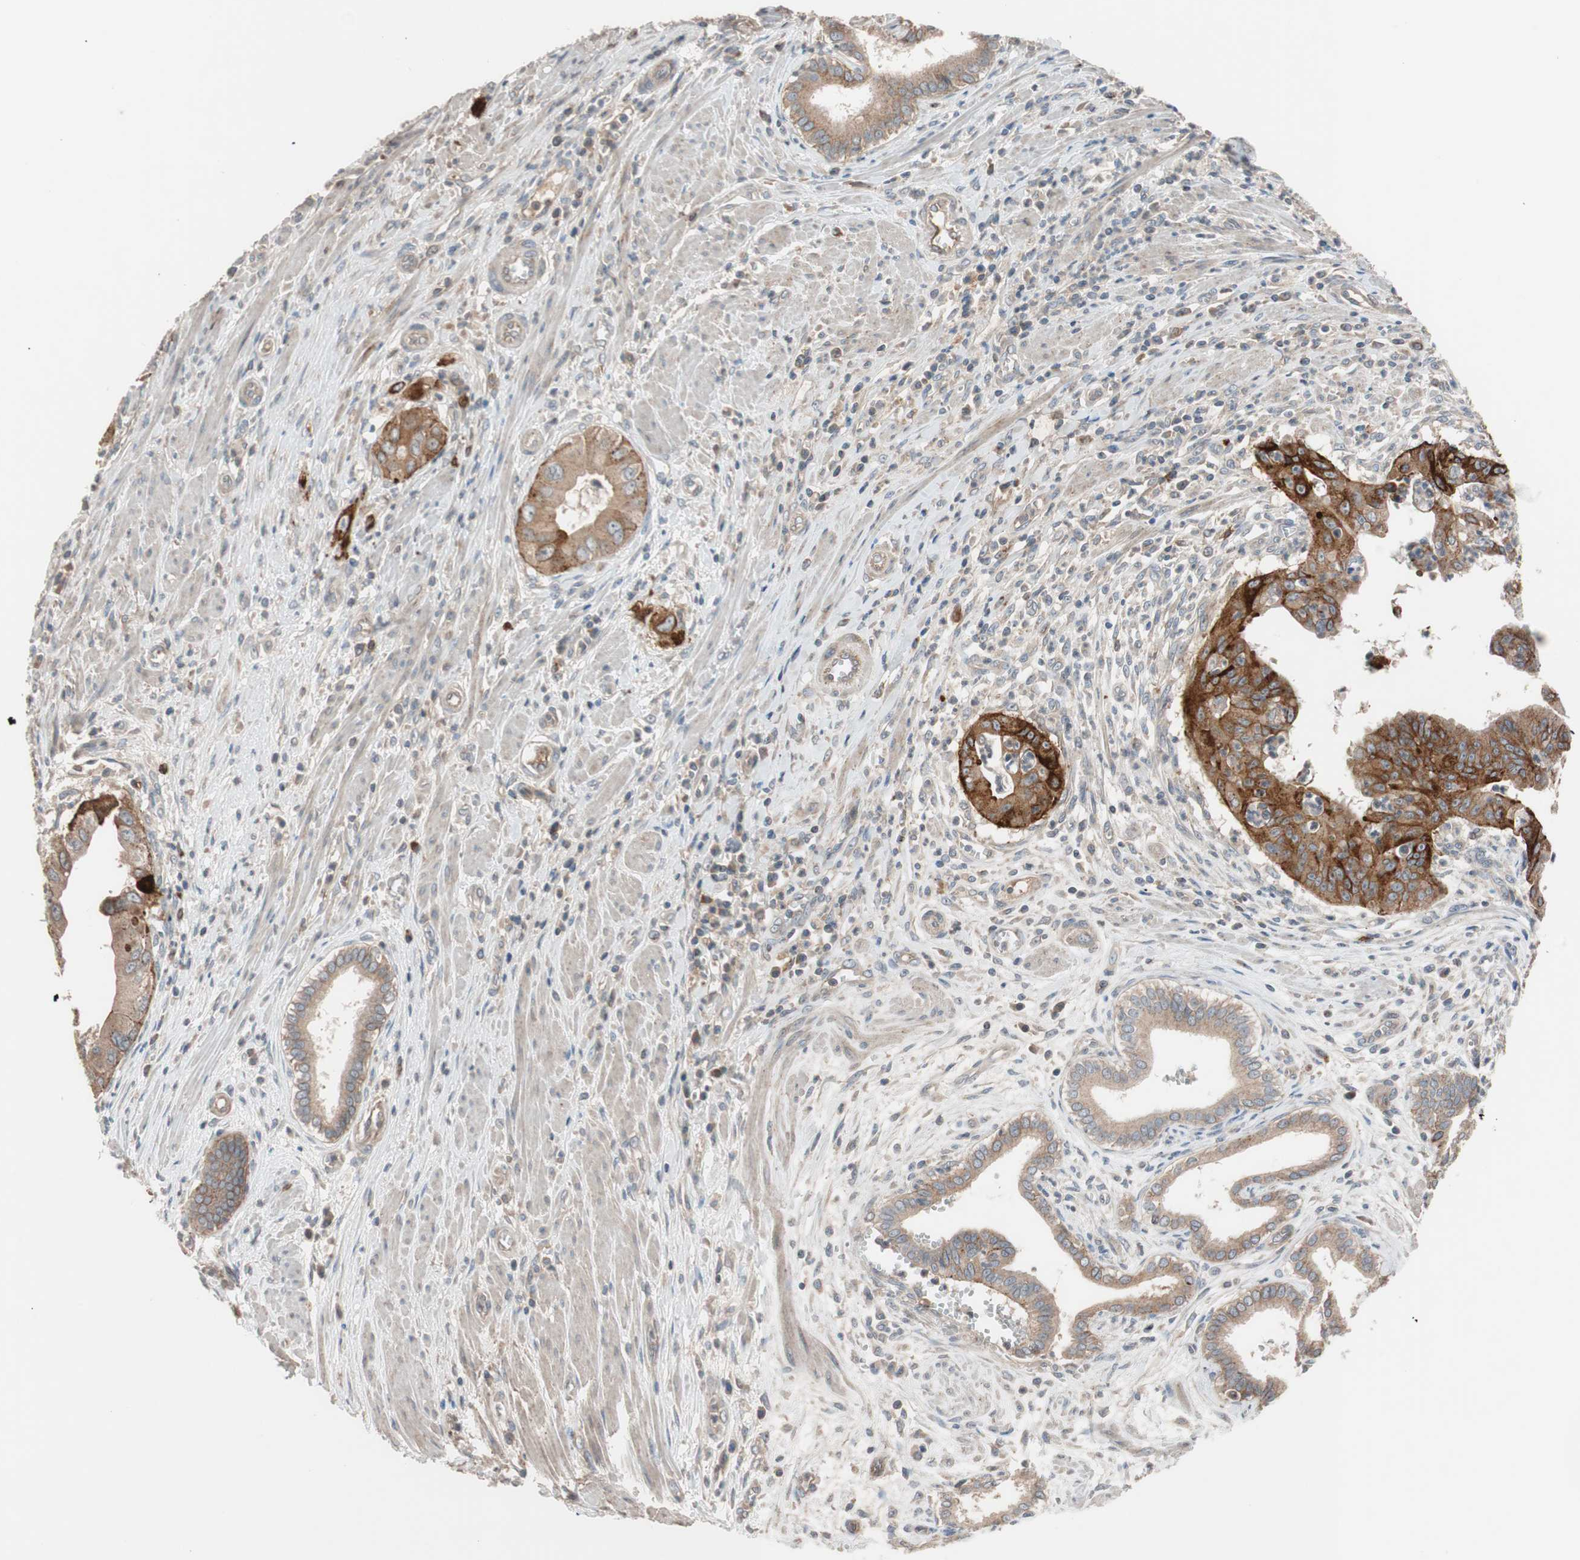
{"staining": {"intensity": "strong", "quantity": ">75%", "location": "cytoplasmic/membranous"}, "tissue": "pancreatic cancer", "cell_type": "Tumor cells", "image_type": "cancer", "snomed": [{"axis": "morphology", "description": "Normal tissue, NOS"}, {"axis": "topography", "description": "Lymph node"}], "caption": "A high-resolution histopathology image shows immunohistochemistry staining of pancreatic cancer, which shows strong cytoplasmic/membranous staining in approximately >75% of tumor cells. (Stains: DAB (3,3'-diaminobenzidine) in brown, nuclei in blue, Microscopy: brightfield microscopy at high magnification).", "gene": "SDC4", "patient": {"sex": "male", "age": 50}}